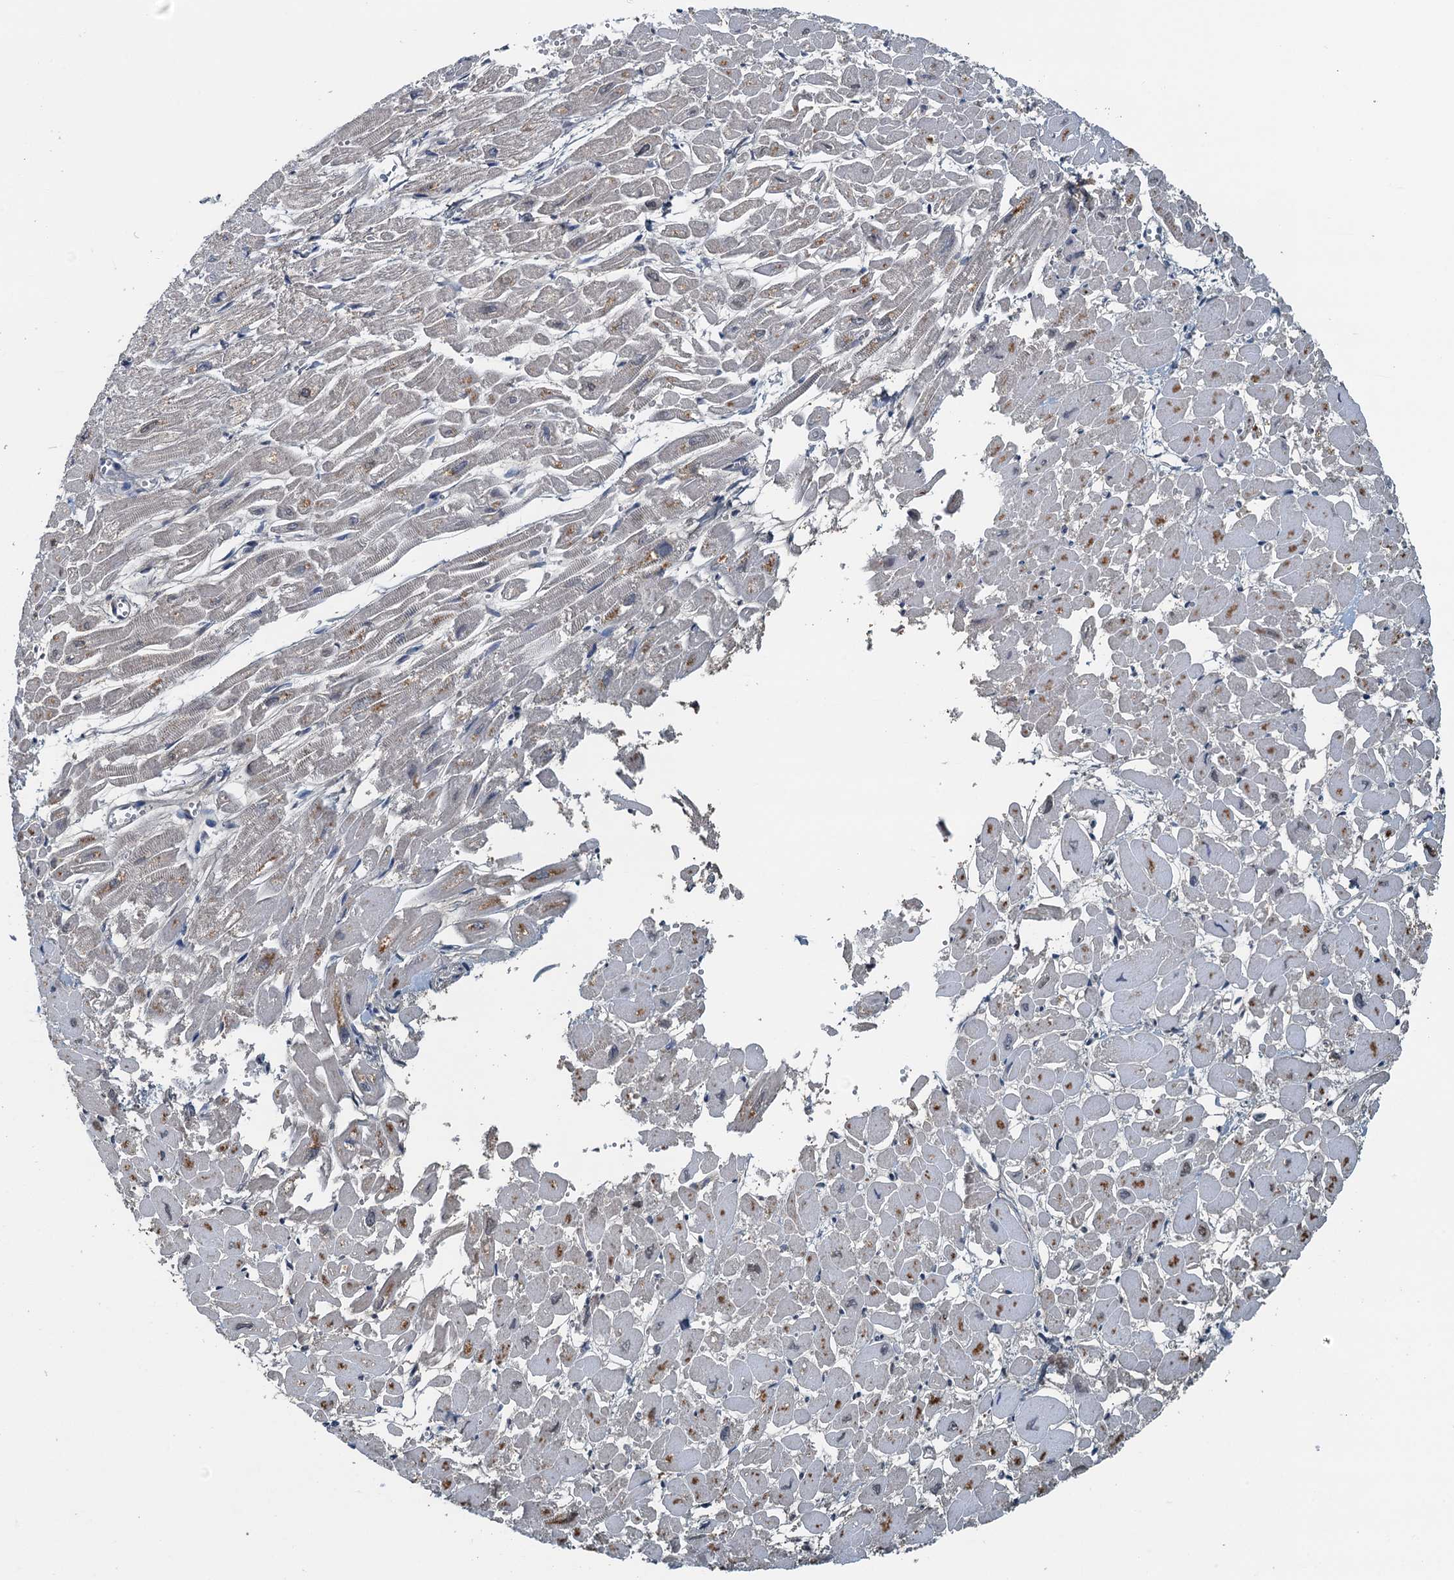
{"staining": {"intensity": "negative", "quantity": "none", "location": "none"}, "tissue": "heart muscle", "cell_type": "Cardiomyocytes", "image_type": "normal", "snomed": [{"axis": "morphology", "description": "Normal tissue, NOS"}, {"axis": "topography", "description": "Heart"}], "caption": "Immunohistochemical staining of benign heart muscle reveals no significant positivity in cardiomyocytes.", "gene": "LSM14B", "patient": {"sex": "male", "age": 54}}